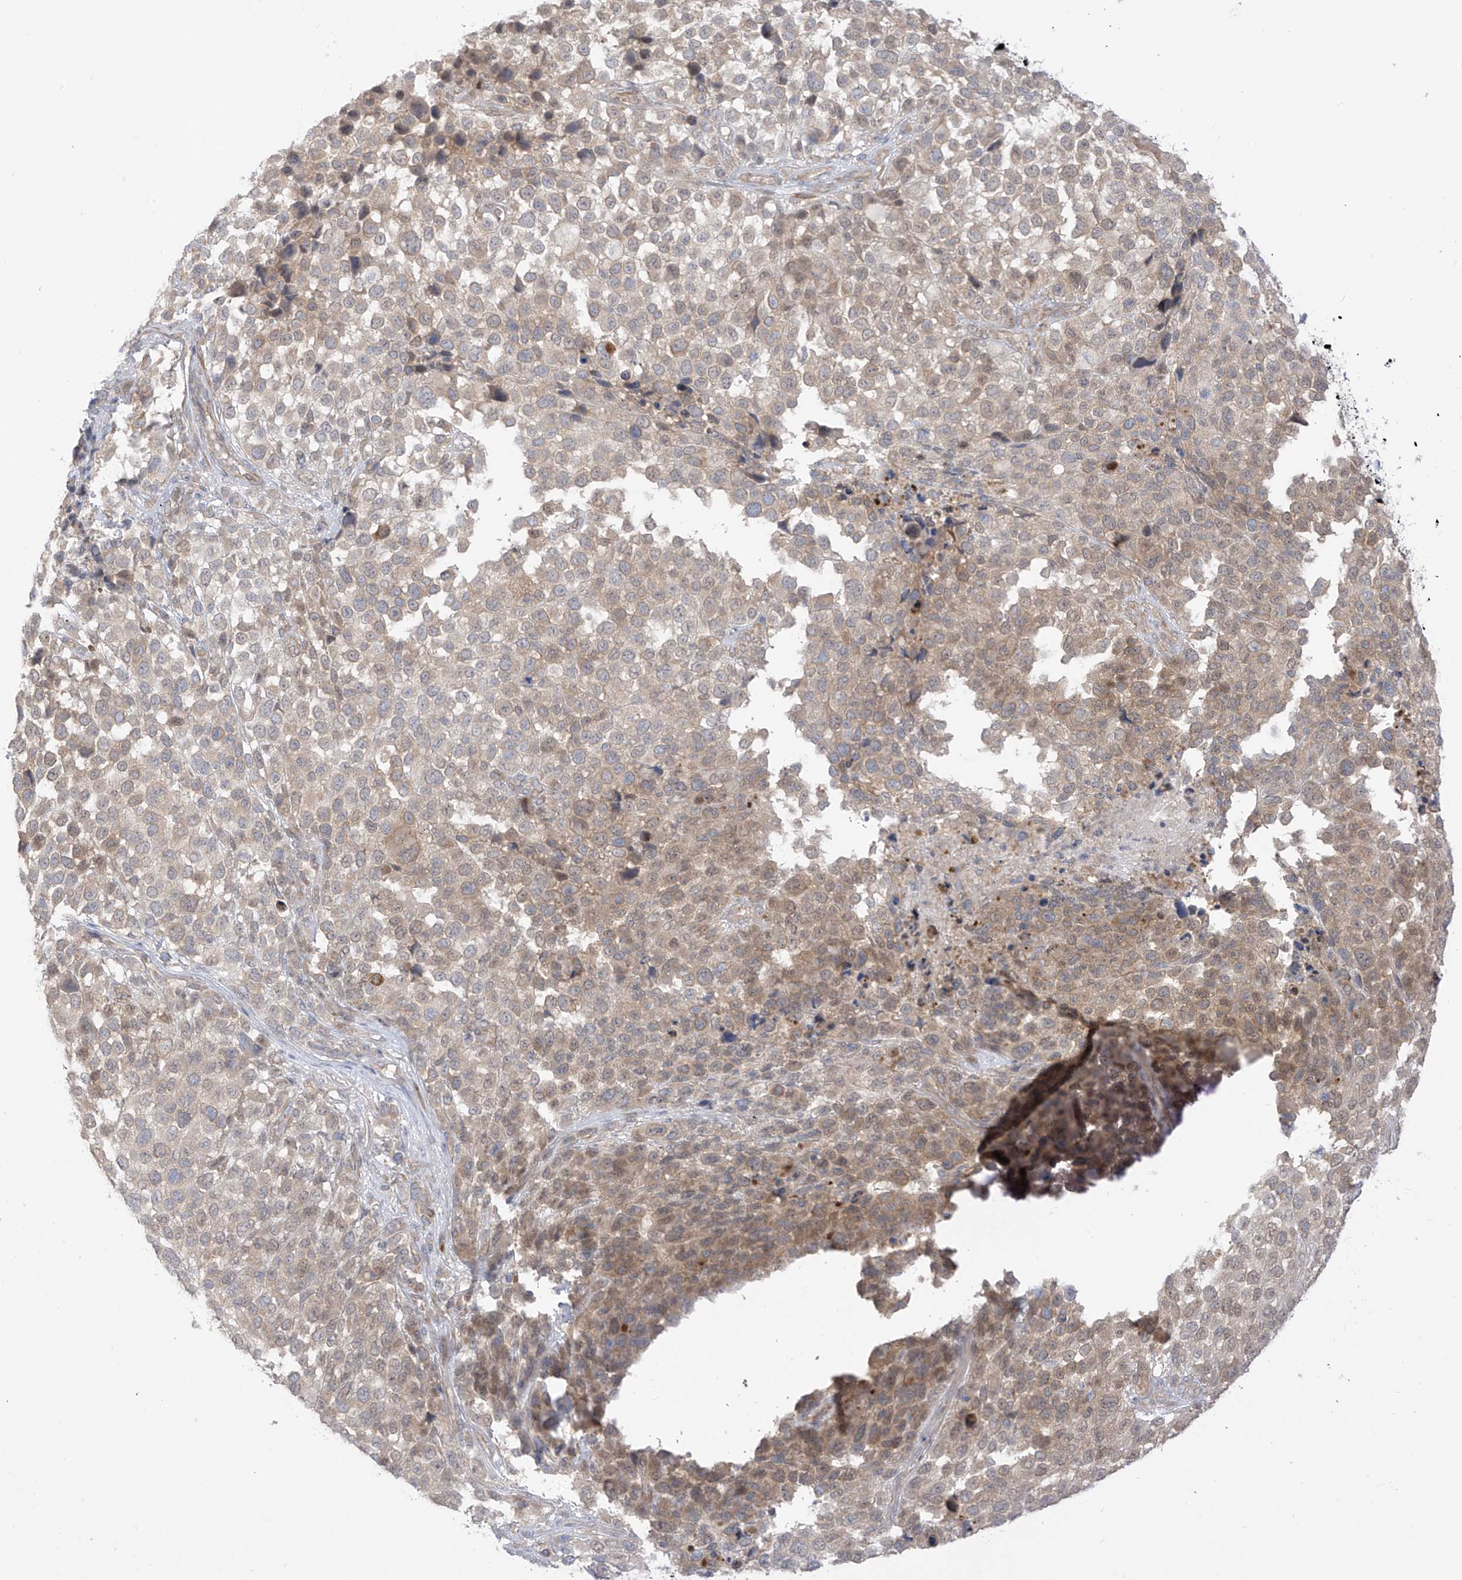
{"staining": {"intensity": "moderate", "quantity": "<25%", "location": "cytoplasmic/membranous"}, "tissue": "melanoma", "cell_type": "Tumor cells", "image_type": "cancer", "snomed": [{"axis": "morphology", "description": "Malignant melanoma, NOS"}, {"axis": "topography", "description": "Skin of trunk"}], "caption": "Human malignant melanoma stained with a protein marker reveals moderate staining in tumor cells.", "gene": "EIPR1", "patient": {"sex": "male", "age": 71}}